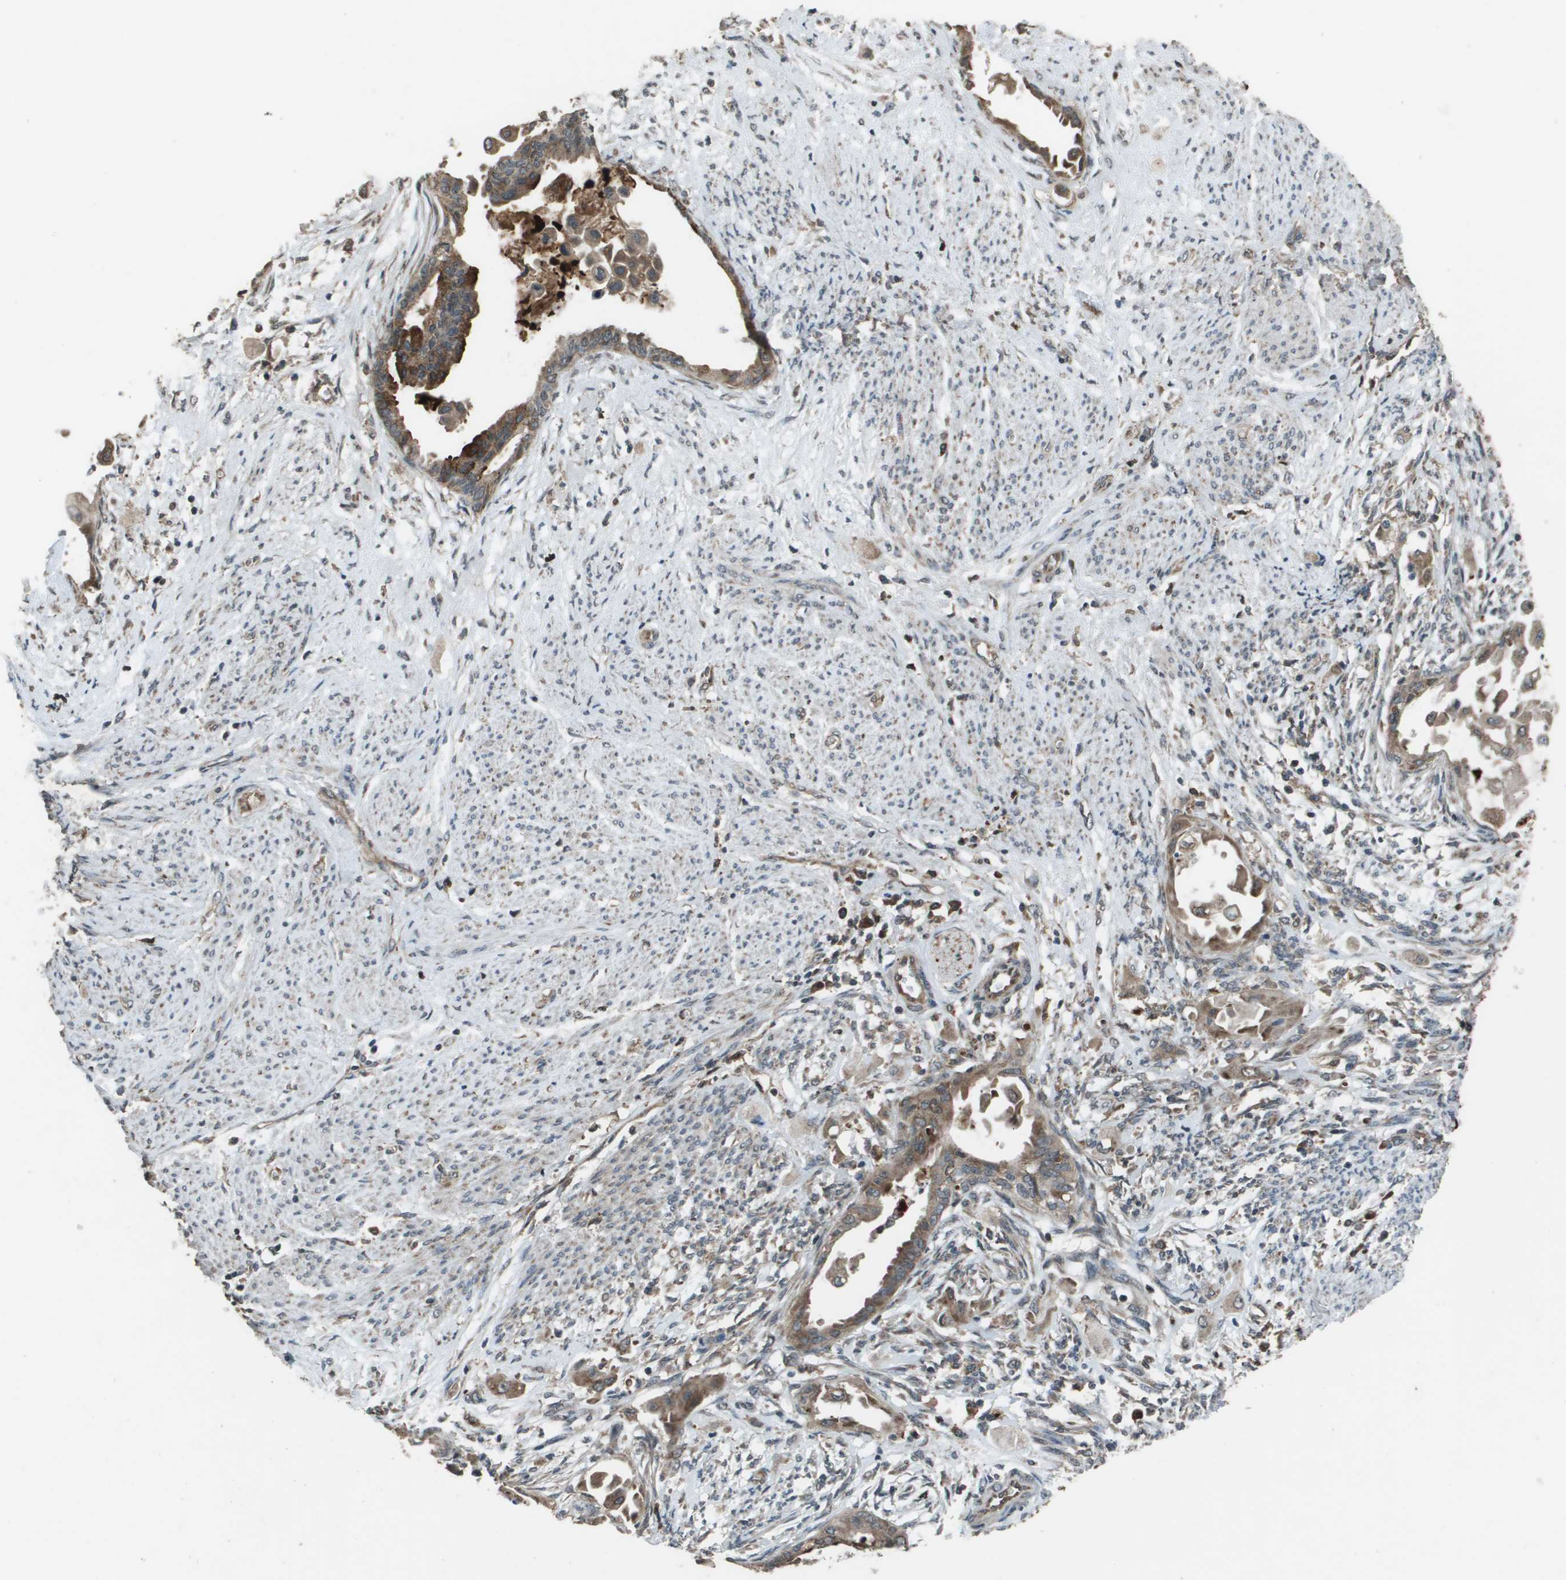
{"staining": {"intensity": "moderate", "quantity": ">75%", "location": "cytoplasmic/membranous"}, "tissue": "cervical cancer", "cell_type": "Tumor cells", "image_type": "cancer", "snomed": [{"axis": "morphology", "description": "Normal tissue, NOS"}, {"axis": "morphology", "description": "Adenocarcinoma, NOS"}, {"axis": "topography", "description": "Cervix"}, {"axis": "topography", "description": "Endometrium"}], "caption": "This micrograph reveals cervical cancer (adenocarcinoma) stained with IHC to label a protein in brown. The cytoplasmic/membranous of tumor cells show moderate positivity for the protein. Nuclei are counter-stained blue.", "gene": "GOSR2", "patient": {"sex": "female", "age": 86}}